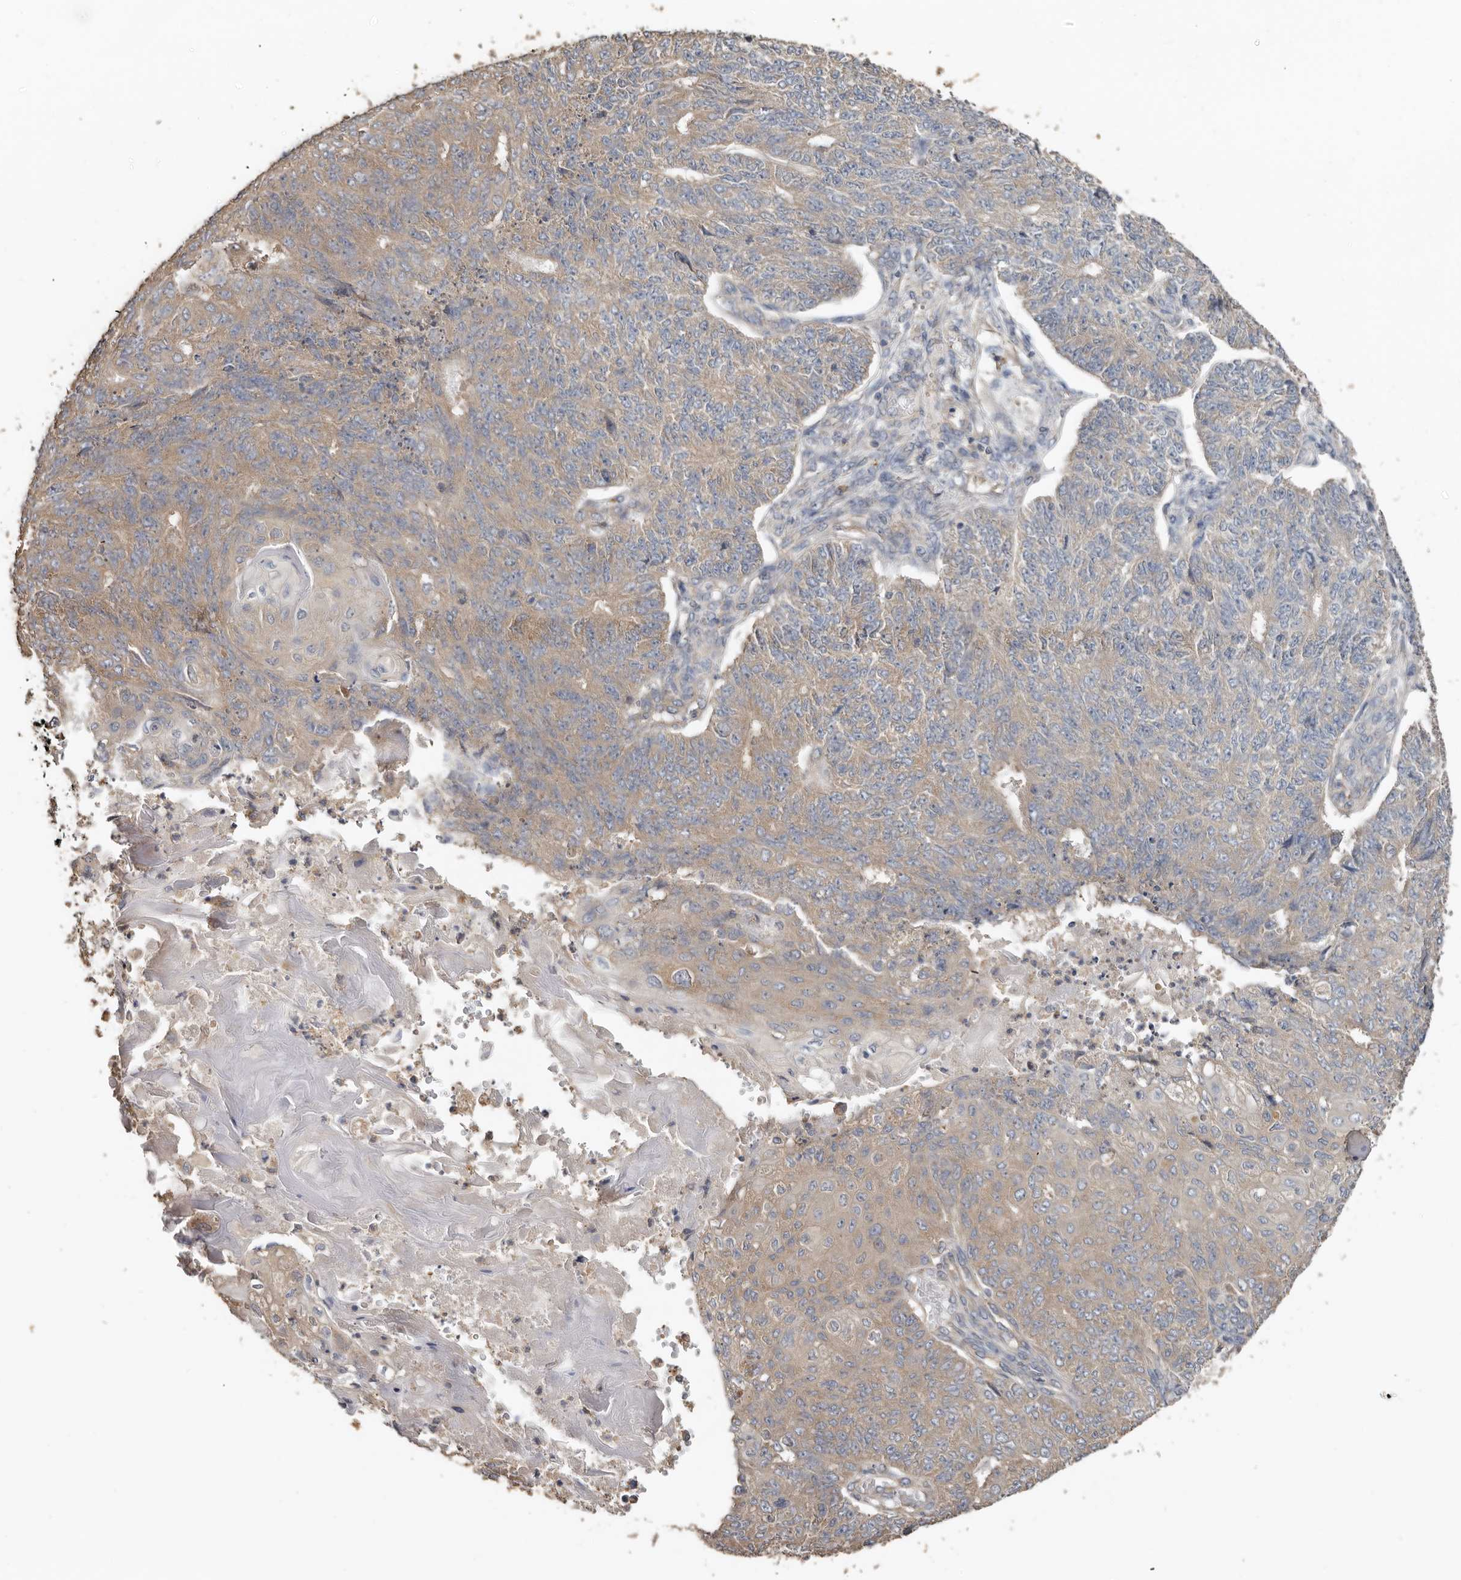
{"staining": {"intensity": "weak", "quantity": ">75%", "location": "cytoplasmic/membranous"}, "tissue": "endometrial cancer", "cell_type": "Tumor cells", "image_type": "cancer", "snomed": [{"axis": "morphology", "description": "Adenocarcinoma, NOS"}, {"axis": "topography", "description": "Endometrium"}], "caption": "Protein expression analysis of endometrial adenocarcinoma shows weak cytoplasmic/membranous staining in approximately >75% of tumor cells. (DAB IHC, brown staining for protein, blue staining for nuclei).", "gene": "FLCN", "patient": {"sex": "female", "age": 32}}